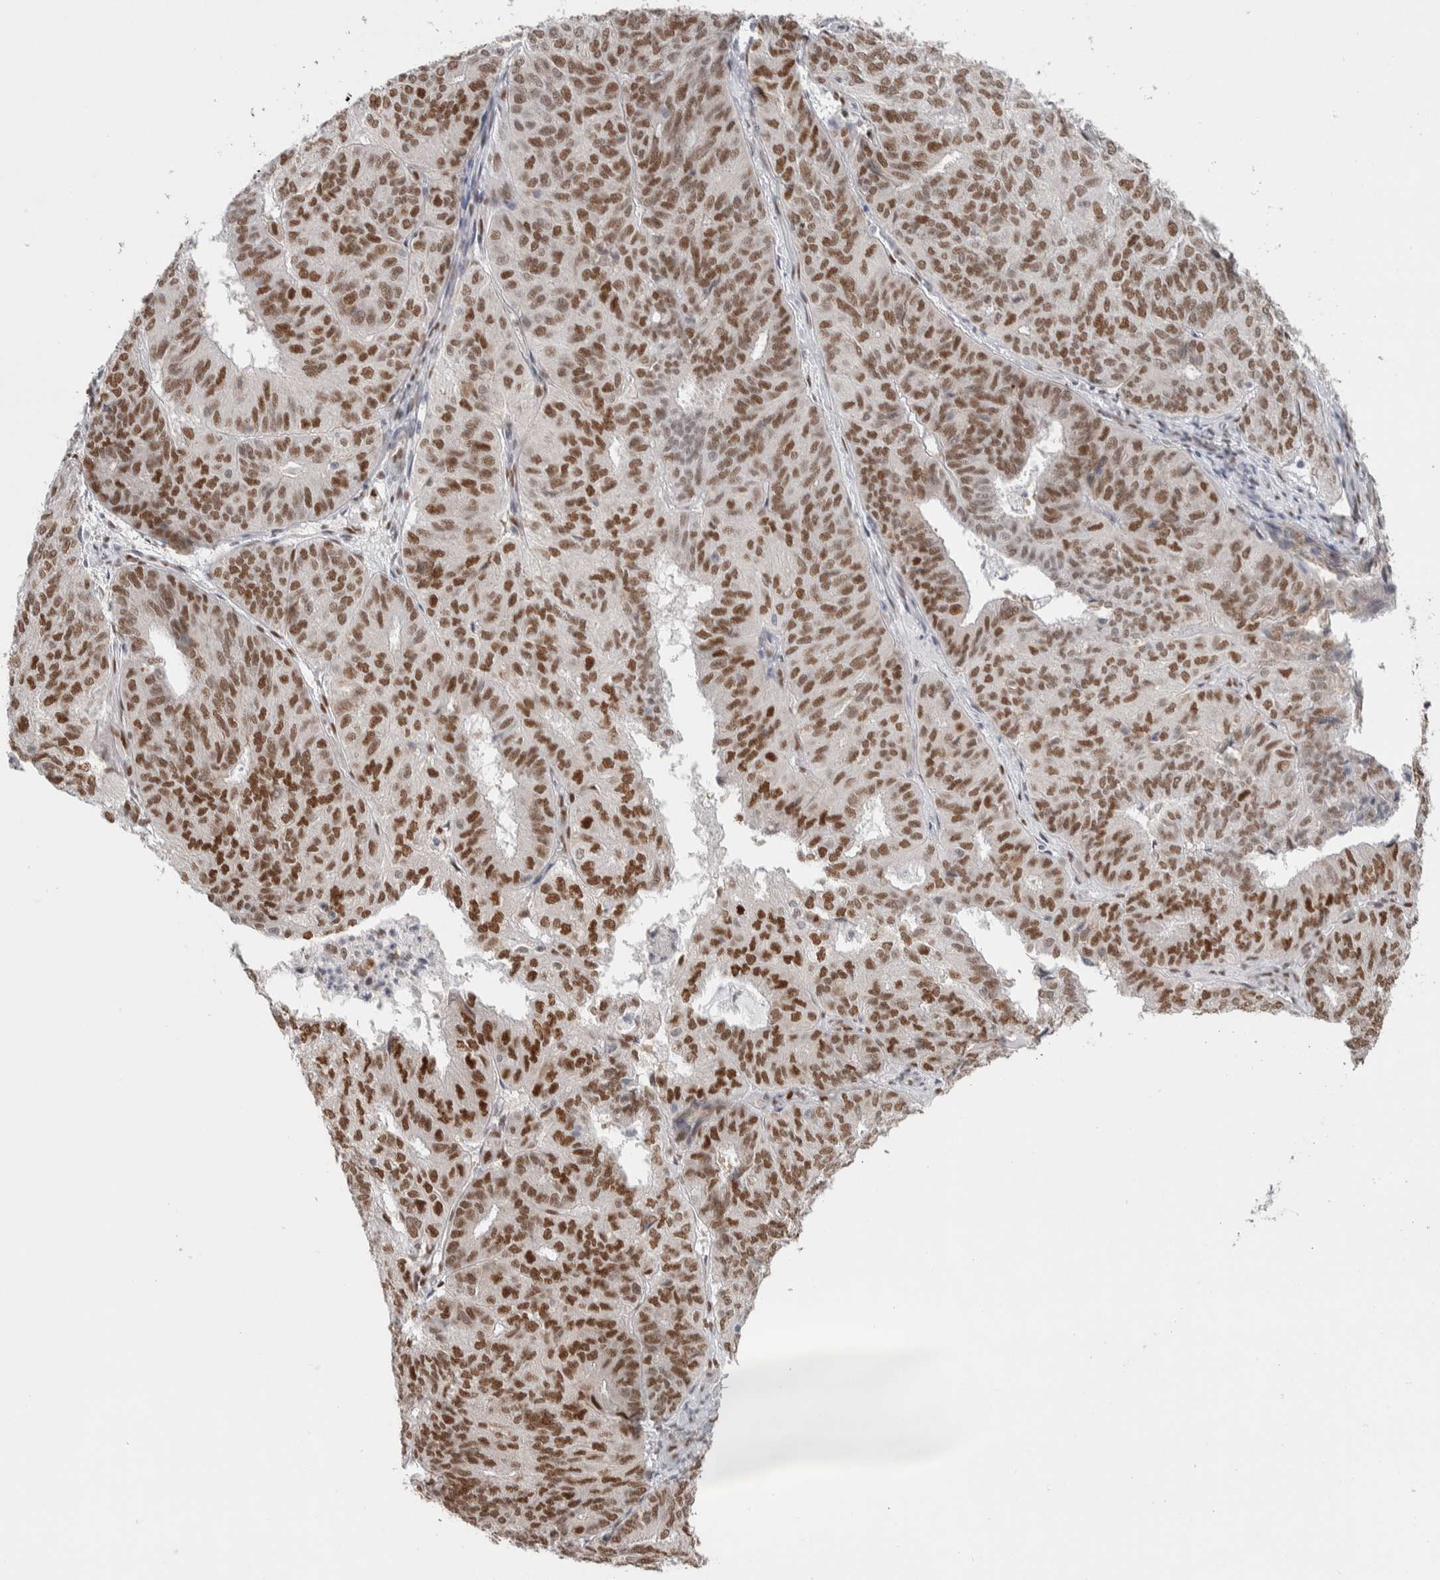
{"staining": {"intensity": "strong", "quantity": ">75%", "location": "nuclear"}, "tissue": "endometrial cancer", "cell_type": "Tumor cells", "image_type": "cancer", "snomed": [{"axis": "morphology", "description": "Adenocarcinoma, NOS"}, {"axis": "topography", "description": "Uterus"}], "caption": "Endometrial adenocarcinoma stained with a protein marker exhibits strong staining in tumor cells.", "gene": "PRMT1", "patient": {"sex": "female", "age": 60}}